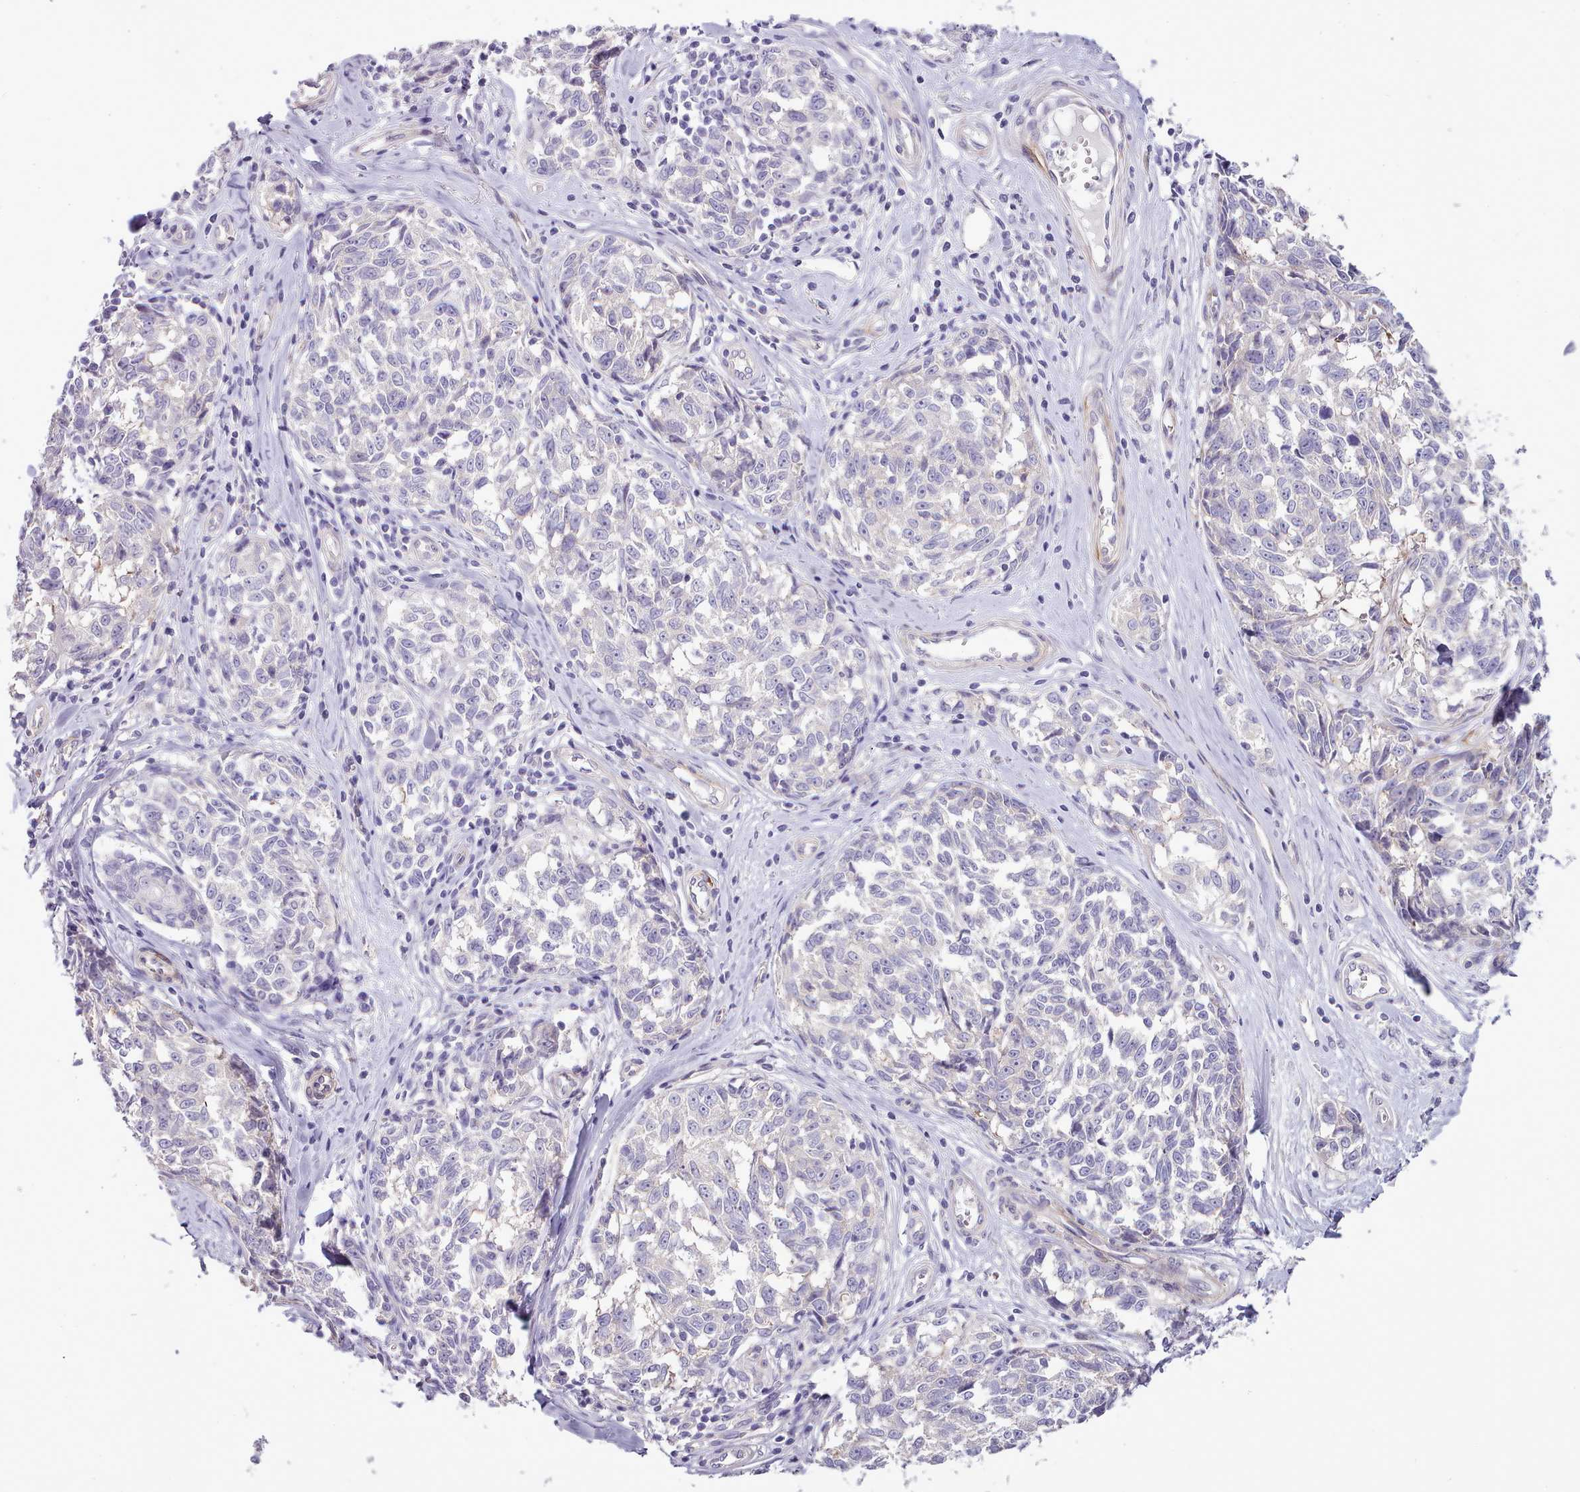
{"staining": {"intensity": "negative", "quantity": "none", "location": "none"}, "tissue": "melanoma", "cell_type": "Tumor cells", "image_type": "cancer", "snomed": [{"axis": "morphology", "description": "Normal tissue, NOS"}, {"axis": "morphology", "description": "Malignant melanoma, NOS"}, {"axis": "topography", "description": "Skin"}], "caption": "A micrograph of melanoma stained for a protein demonstrates no brown staining in tumor cells.", "gene": "SETX", "patient": {"sex": "female", "age": 64}}